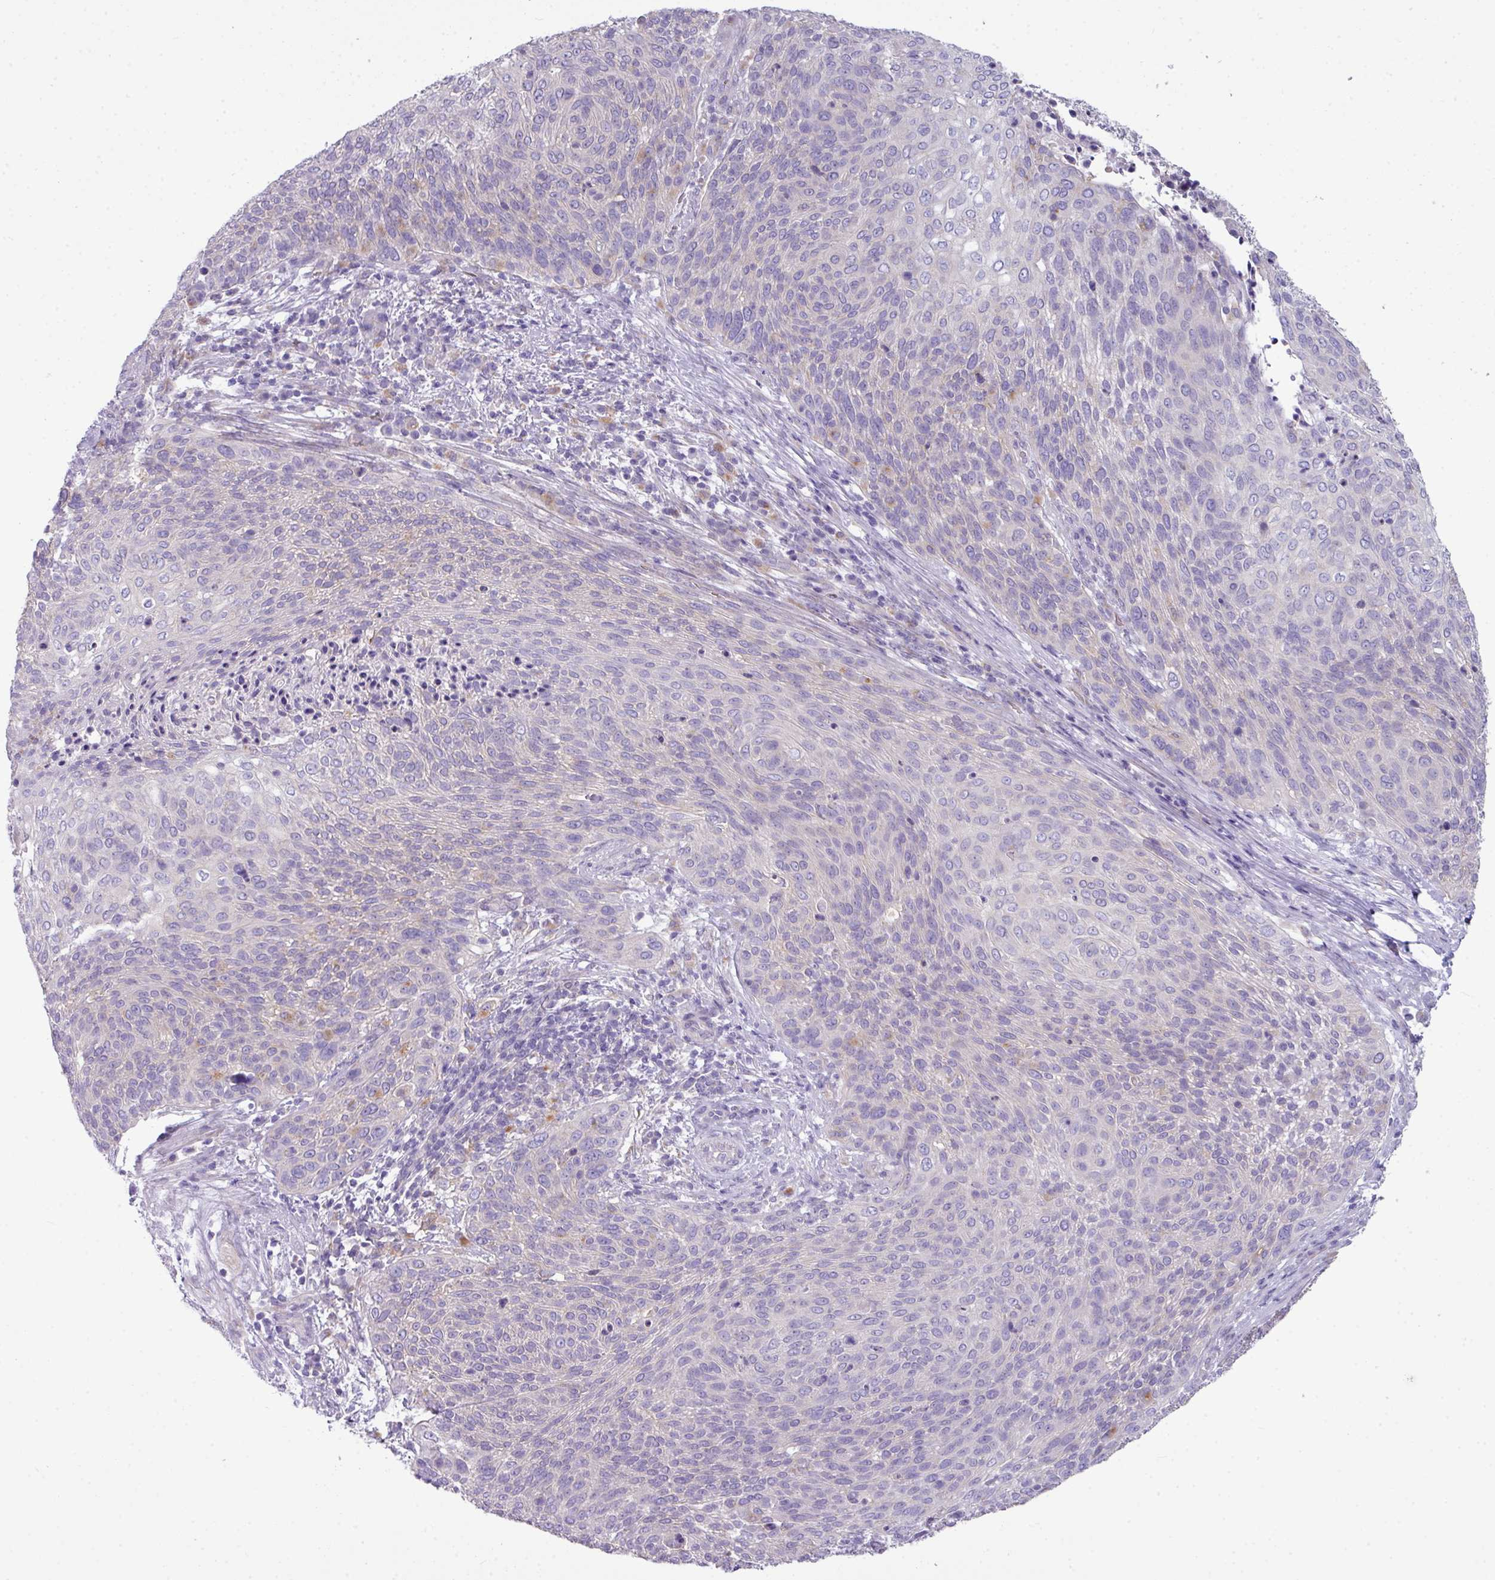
{"staining": {"intensity": "negative", "quantity": "none", "location": "none"}, "tissue": "cervical cancer", "cell_type": "Tumor cells", "image_type": "cancer", "snomed": [{"axis": "morphology", "description": "Squamous cell carcinoma, NOS"}, {"axis": "topography", "description": "Cervix"}], "caption": "Protein analysis of cervical cancer demonstrates no significant positivity in tumor cells.", "gene": "ABCC5", "patient": {"sex": "female", "age": 31}}